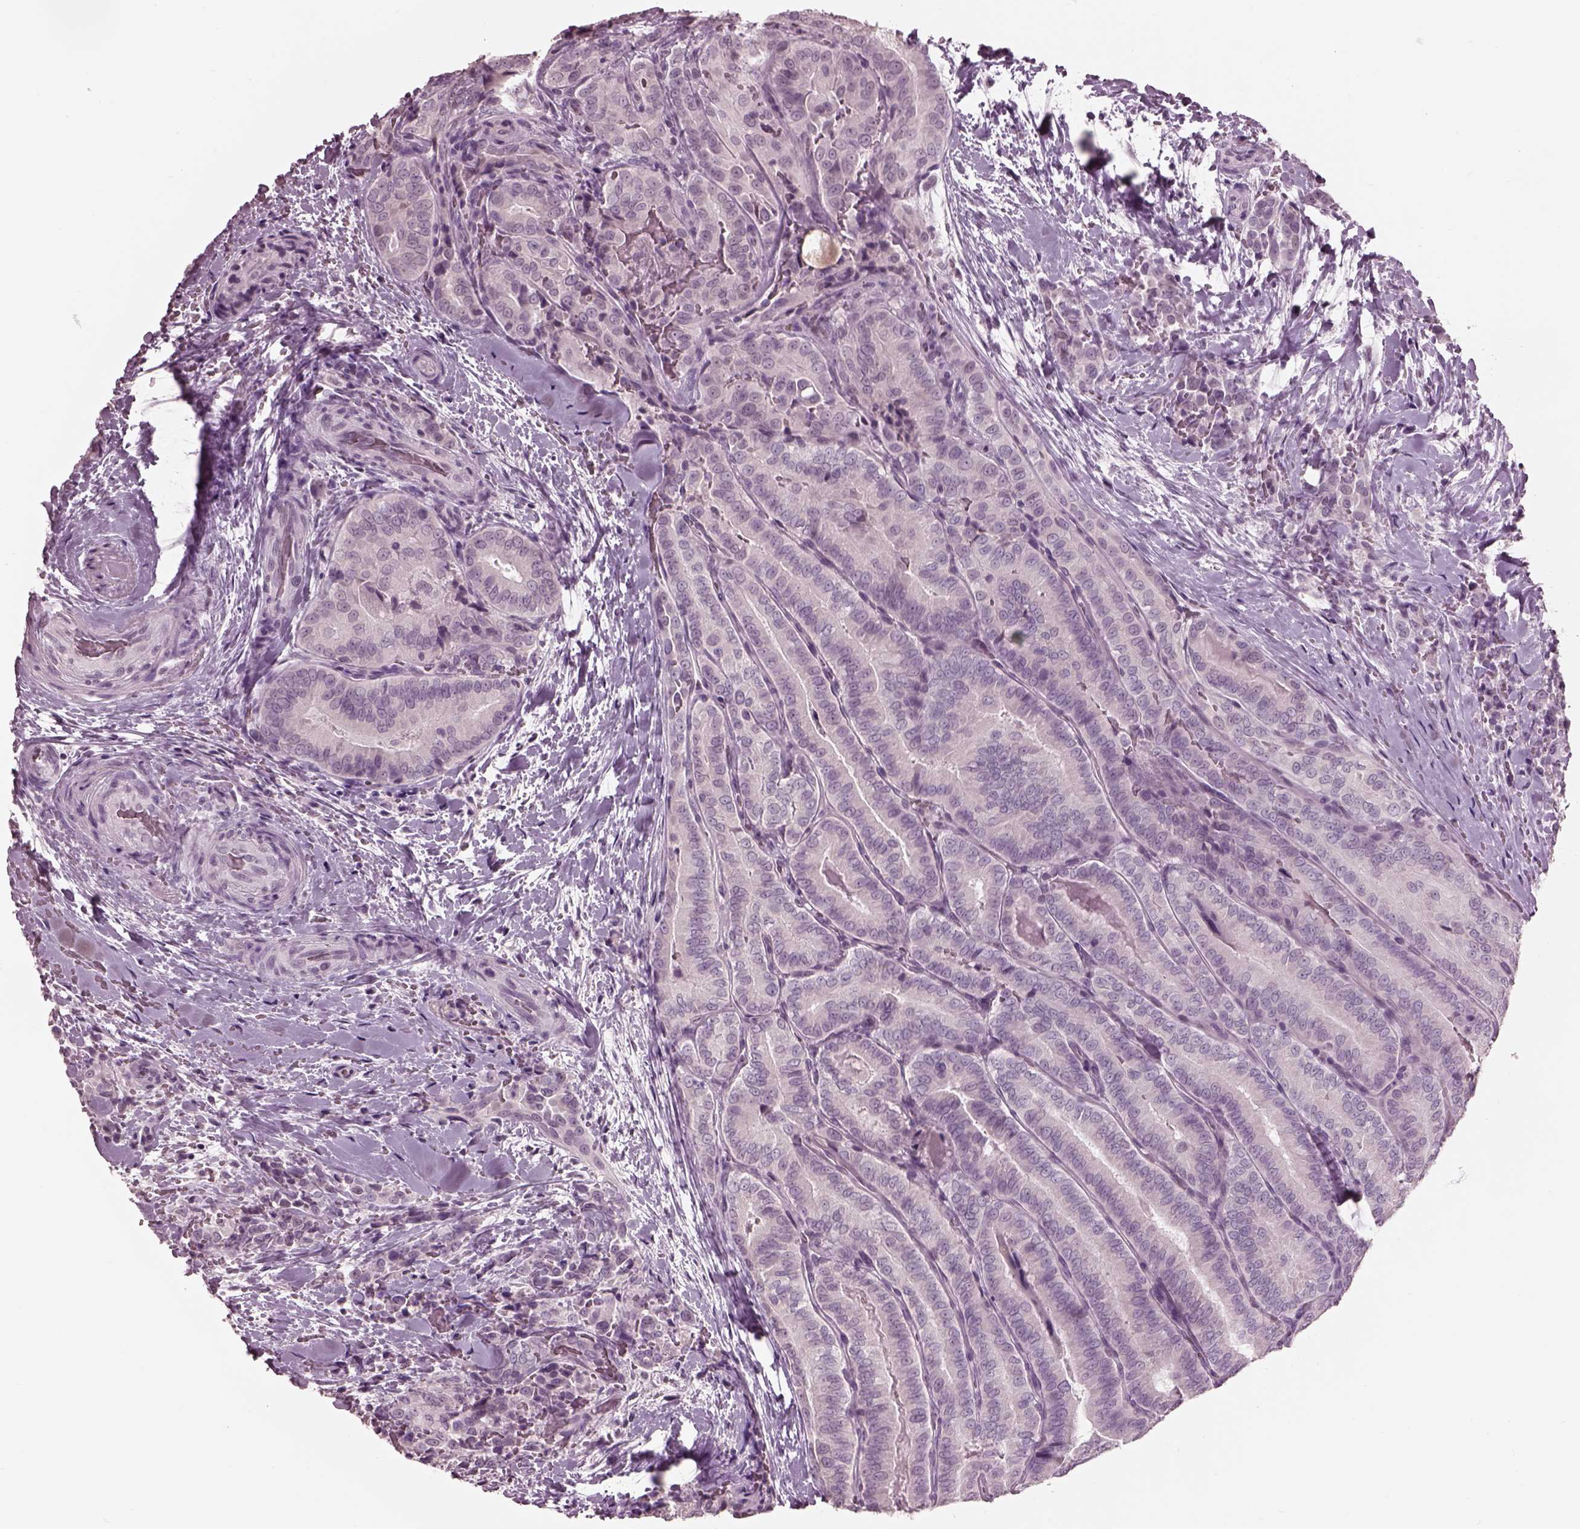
{"staining": {"intensity": "negative", "quantity": "none", "location": "none"}, "tissue": "thyroid cancer", "cell_type": "Tumor cells", "image_type": "cancer", "snomed": [{"axis": "morphology", "description": "Papillary adenocarcinoma, NOS"}, {"axis": "topography", "description": "Thyroid gland"}], "caption": "The micrograph demonstrates no significant expression in tumor cells of thyroid papillary adenocarcinoma.", "gene": "GARIN4", "patient": {"sex": "male", "age": 61}}